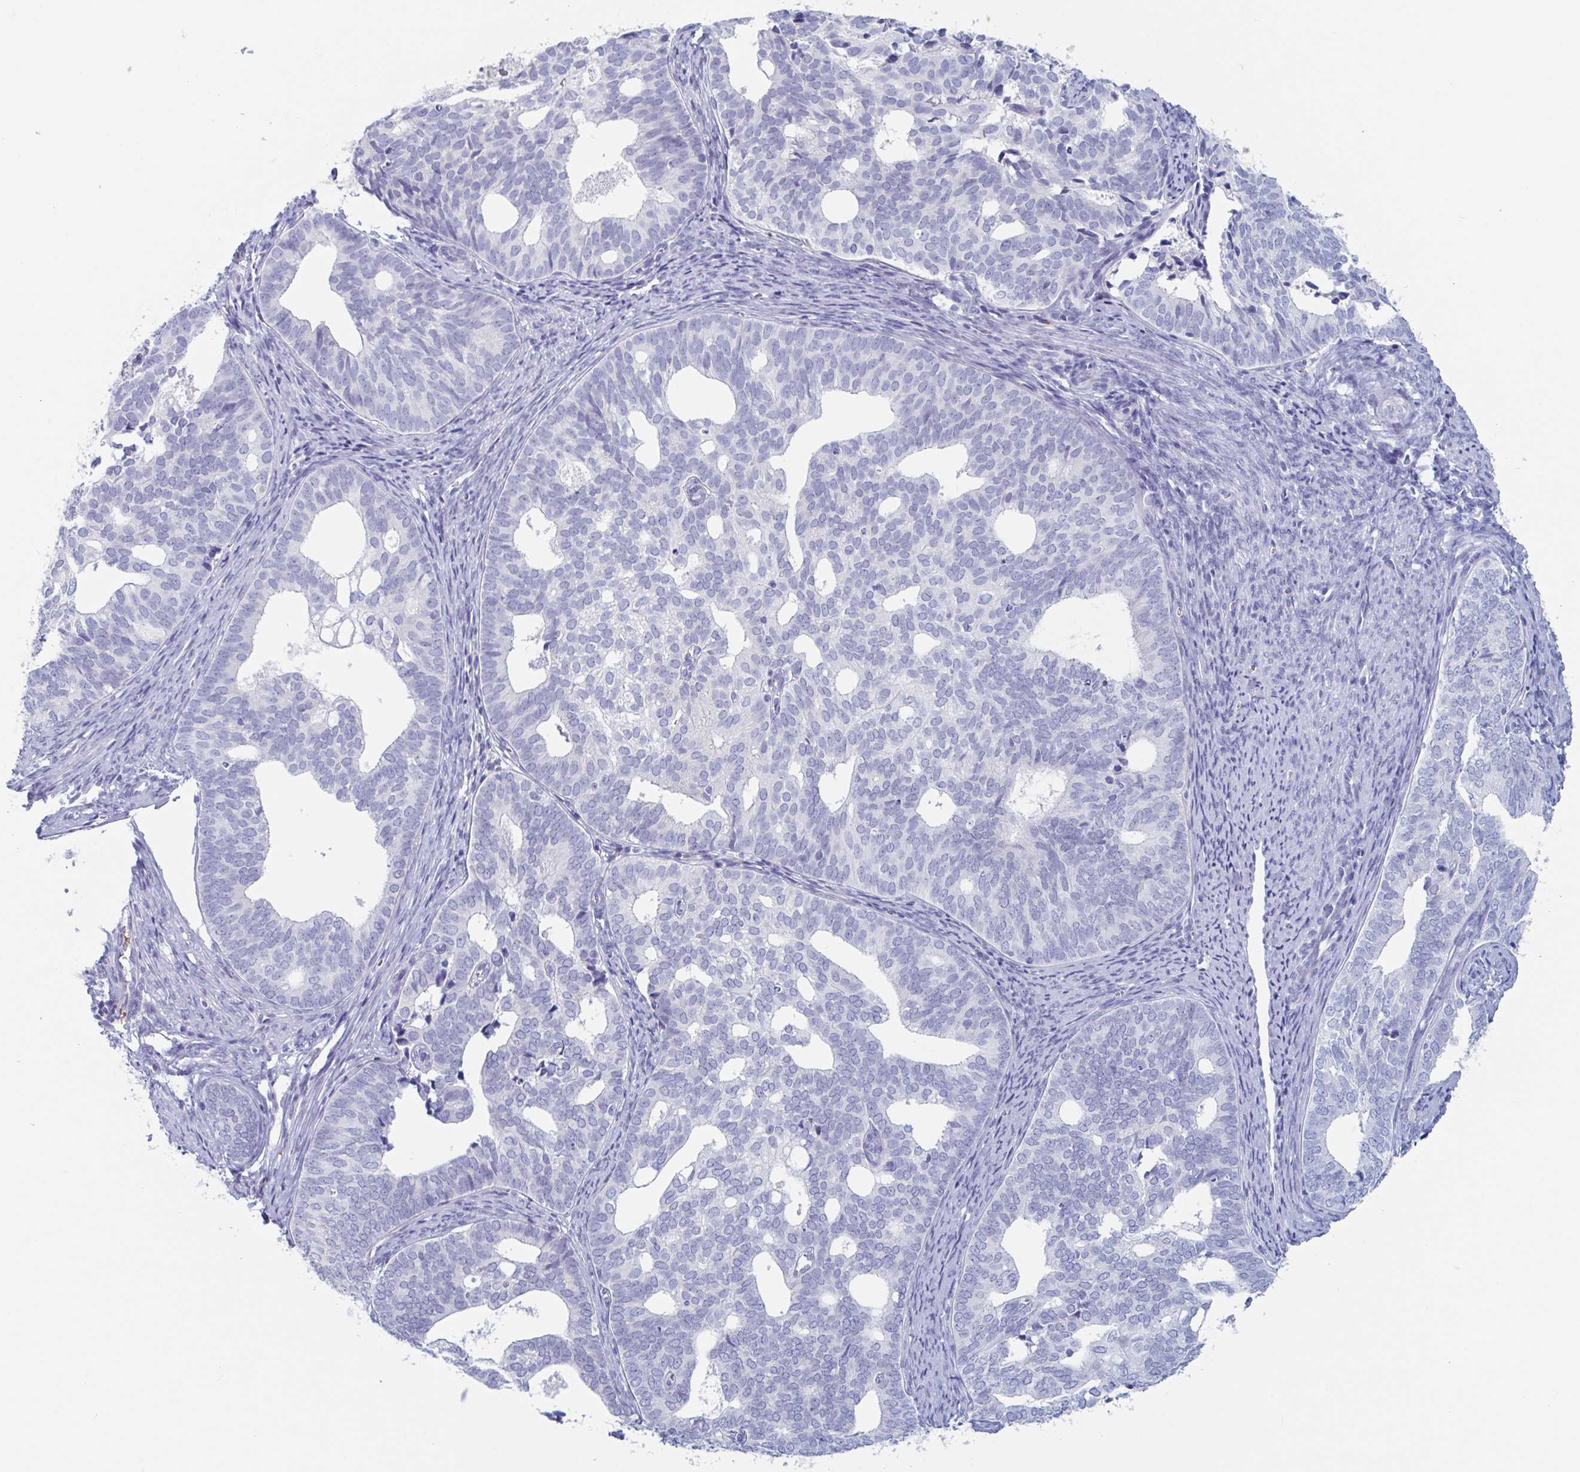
{"staining": {"intensity": "negative", "quantity": "none", "location": "none"}, "tissue": "endometrial cancer", "cell_type": "Tumor cells", "image_type": "cancer", "snomed": [{"axis": "morphology", "description": "Adenocarcinoma, NOS"}, {"axis": "topography", "description": "Endometrium"}], "caption": "Immunohistochemical staining of human endometrial cancer (adenocarcinoma) reveals no significant positivity in tumor cells.", "gene": "NT5C3B", "patient": {"sex": "female", "age": 75}}